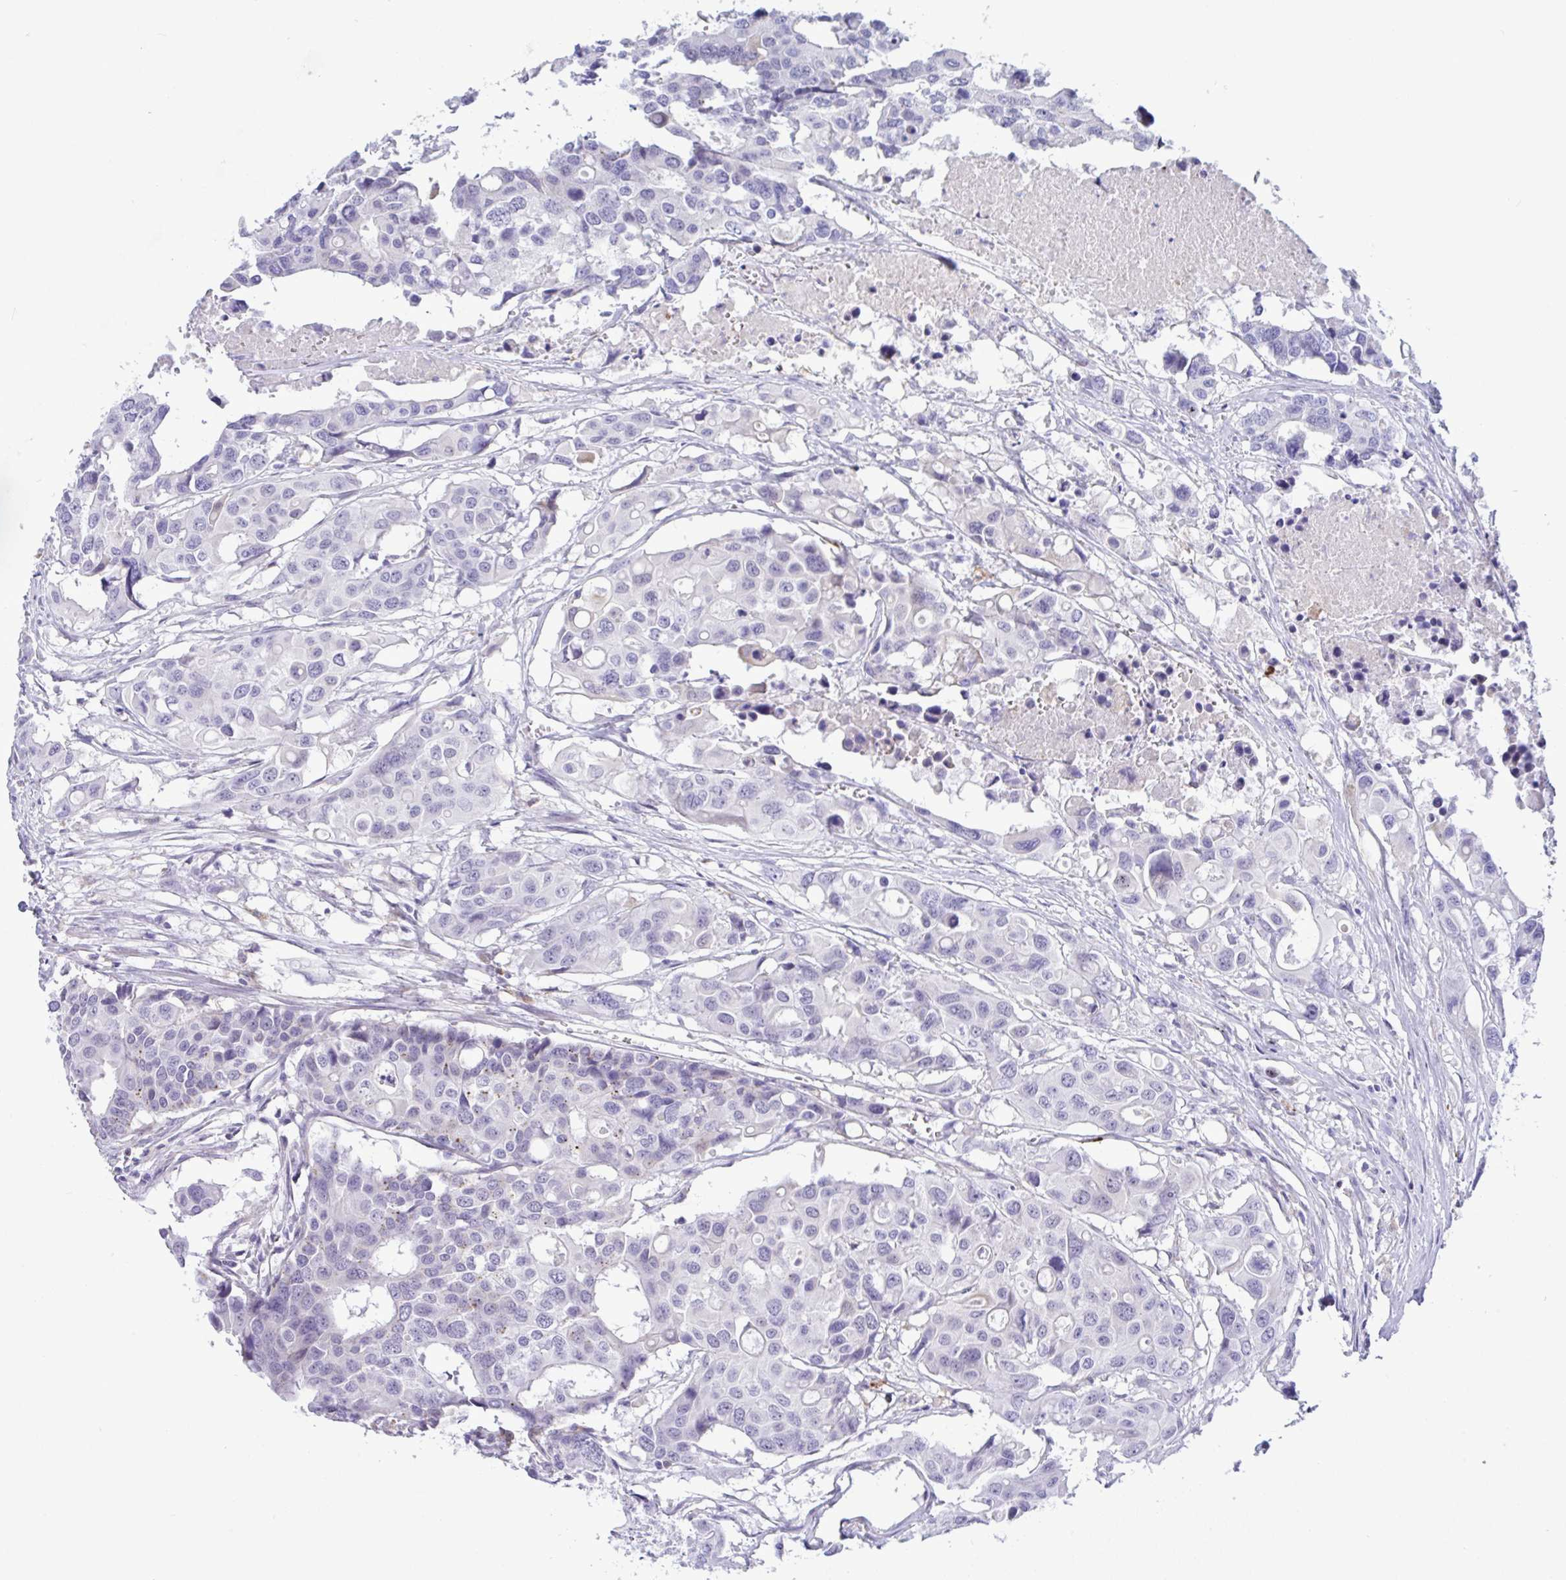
{"staining": {"intensity": "negative", "quantity": "none", "location": "none"}, "tissue": "colorectal cancer", "cell_type": "Tumor cells", "image_type": "cancer", "snomed": [{"axis": "morphology", "description": "Adenocarcinoma, NOS"}, {"axis": "topography", "description": "Colon"}], "caption": "Colorectal cancer (adenocarcinoma) was stained to show a protein in brown. There is no significant staining in tumor cells. (Stains: DAB immunohistochemistry with hematoxylin counter stain, Microscopy: brightfield microscopy at high magnification).", "gene": "SREBF1", "patient": {"sex": "male", "age": 77}}